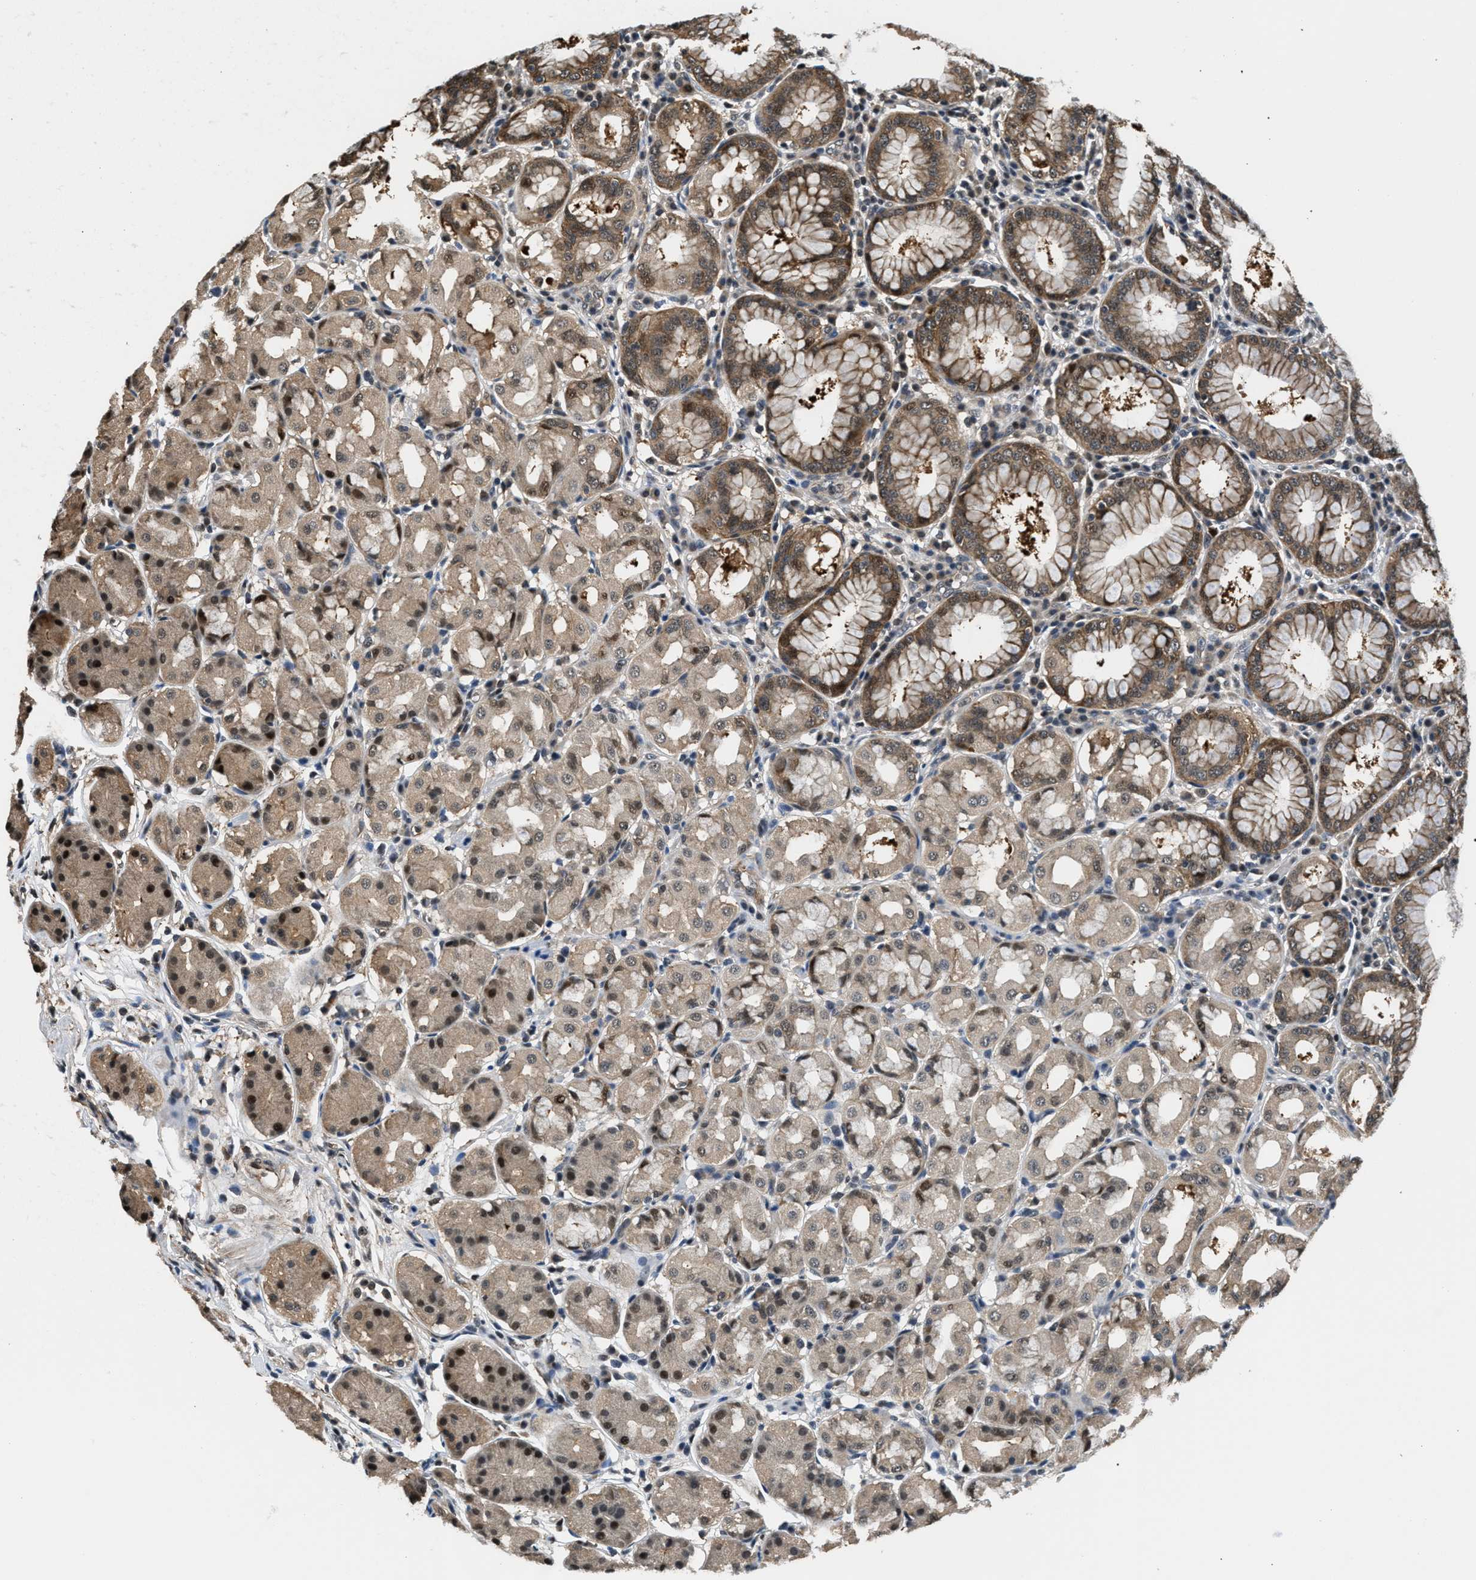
{"staining": {"intensity": "moderate", "quantity": ">75%", "location": "cytoplasmic/membranous,nuclear"}, "tissue": "stomach", "cell_type": "Glandular cells", "image_type": "normal", "snomed": [{"axis": "morphology", "description": "Normal tissue, NOS"}, {"axis": "topography", "description": "Stomach"}, {"axis": "topography", "description": "Stomach, lower"}], "caption": "Protein expression analysis of benign human stomach reveals moderate cytoplasmic/membranous,nuclear positivity in about >75% of glandular cells. (Brightfield microscopy of DAB IHC at high magnification).", "gene": "RBM33", "patient": {"sex": "female", "age": 56}}